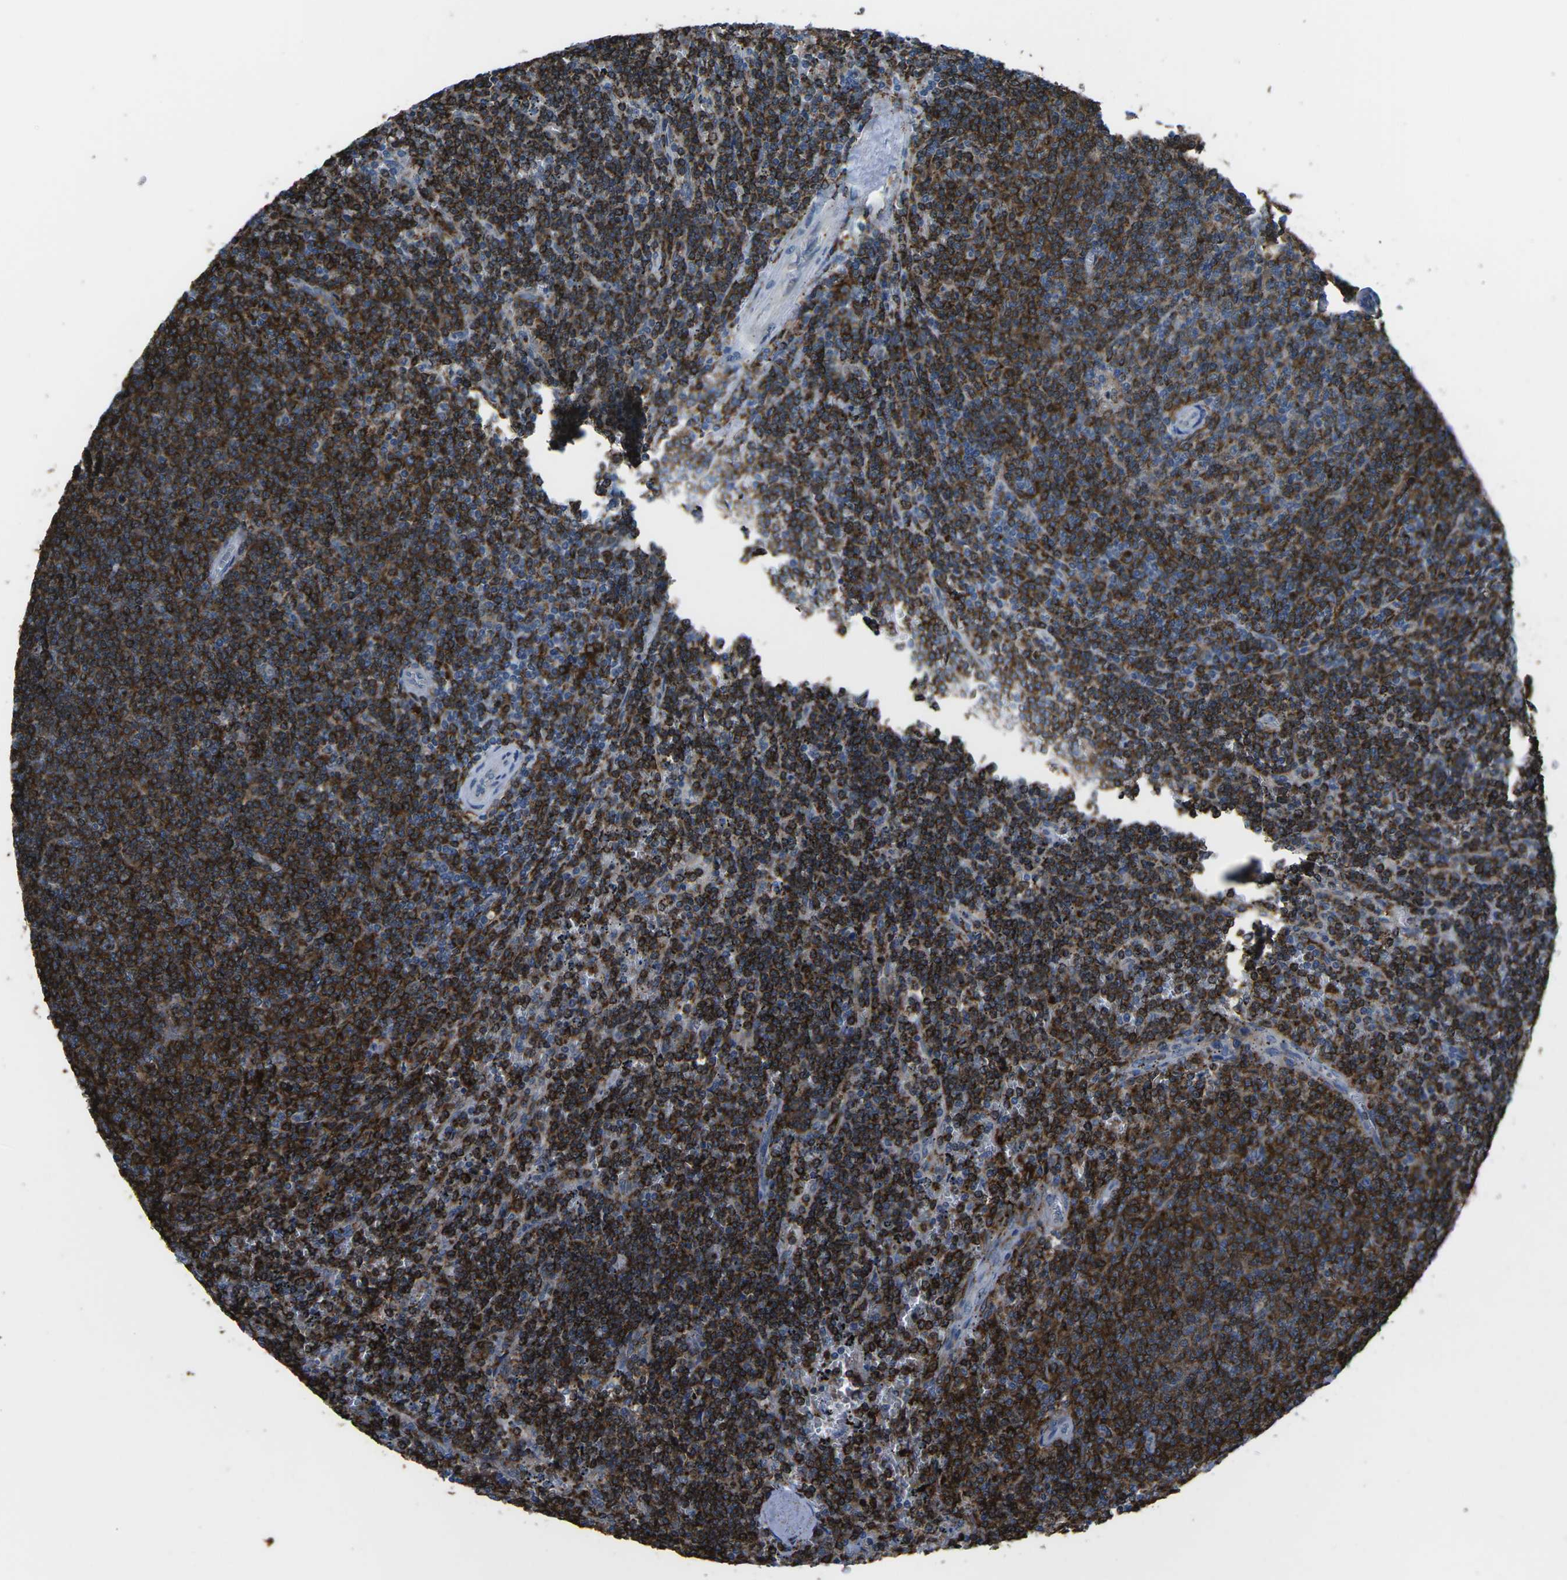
{"staining": {"intensity": "strong", "quantity": ">75%", "location": "cytoplasmic/membranous"}, "tissue": "lymphoma", "cell_type": "Tumor cells", "image_type": "cancer", "snomed": [{"axis": "morphology", "description": "Malignant lymphoma, non-Hodgkin's type, Low grade"}, {"axis": "topography", "description": "Spleen"}], "caption": "Strong cytoplasmic/membranous expression is seen in approximately >75% of tumor cells in lymphoma. (IHC, brightfield microscopy, high magnification).", "gene": "PTPN1", "patient": {"sex": "female", "age": 50}}